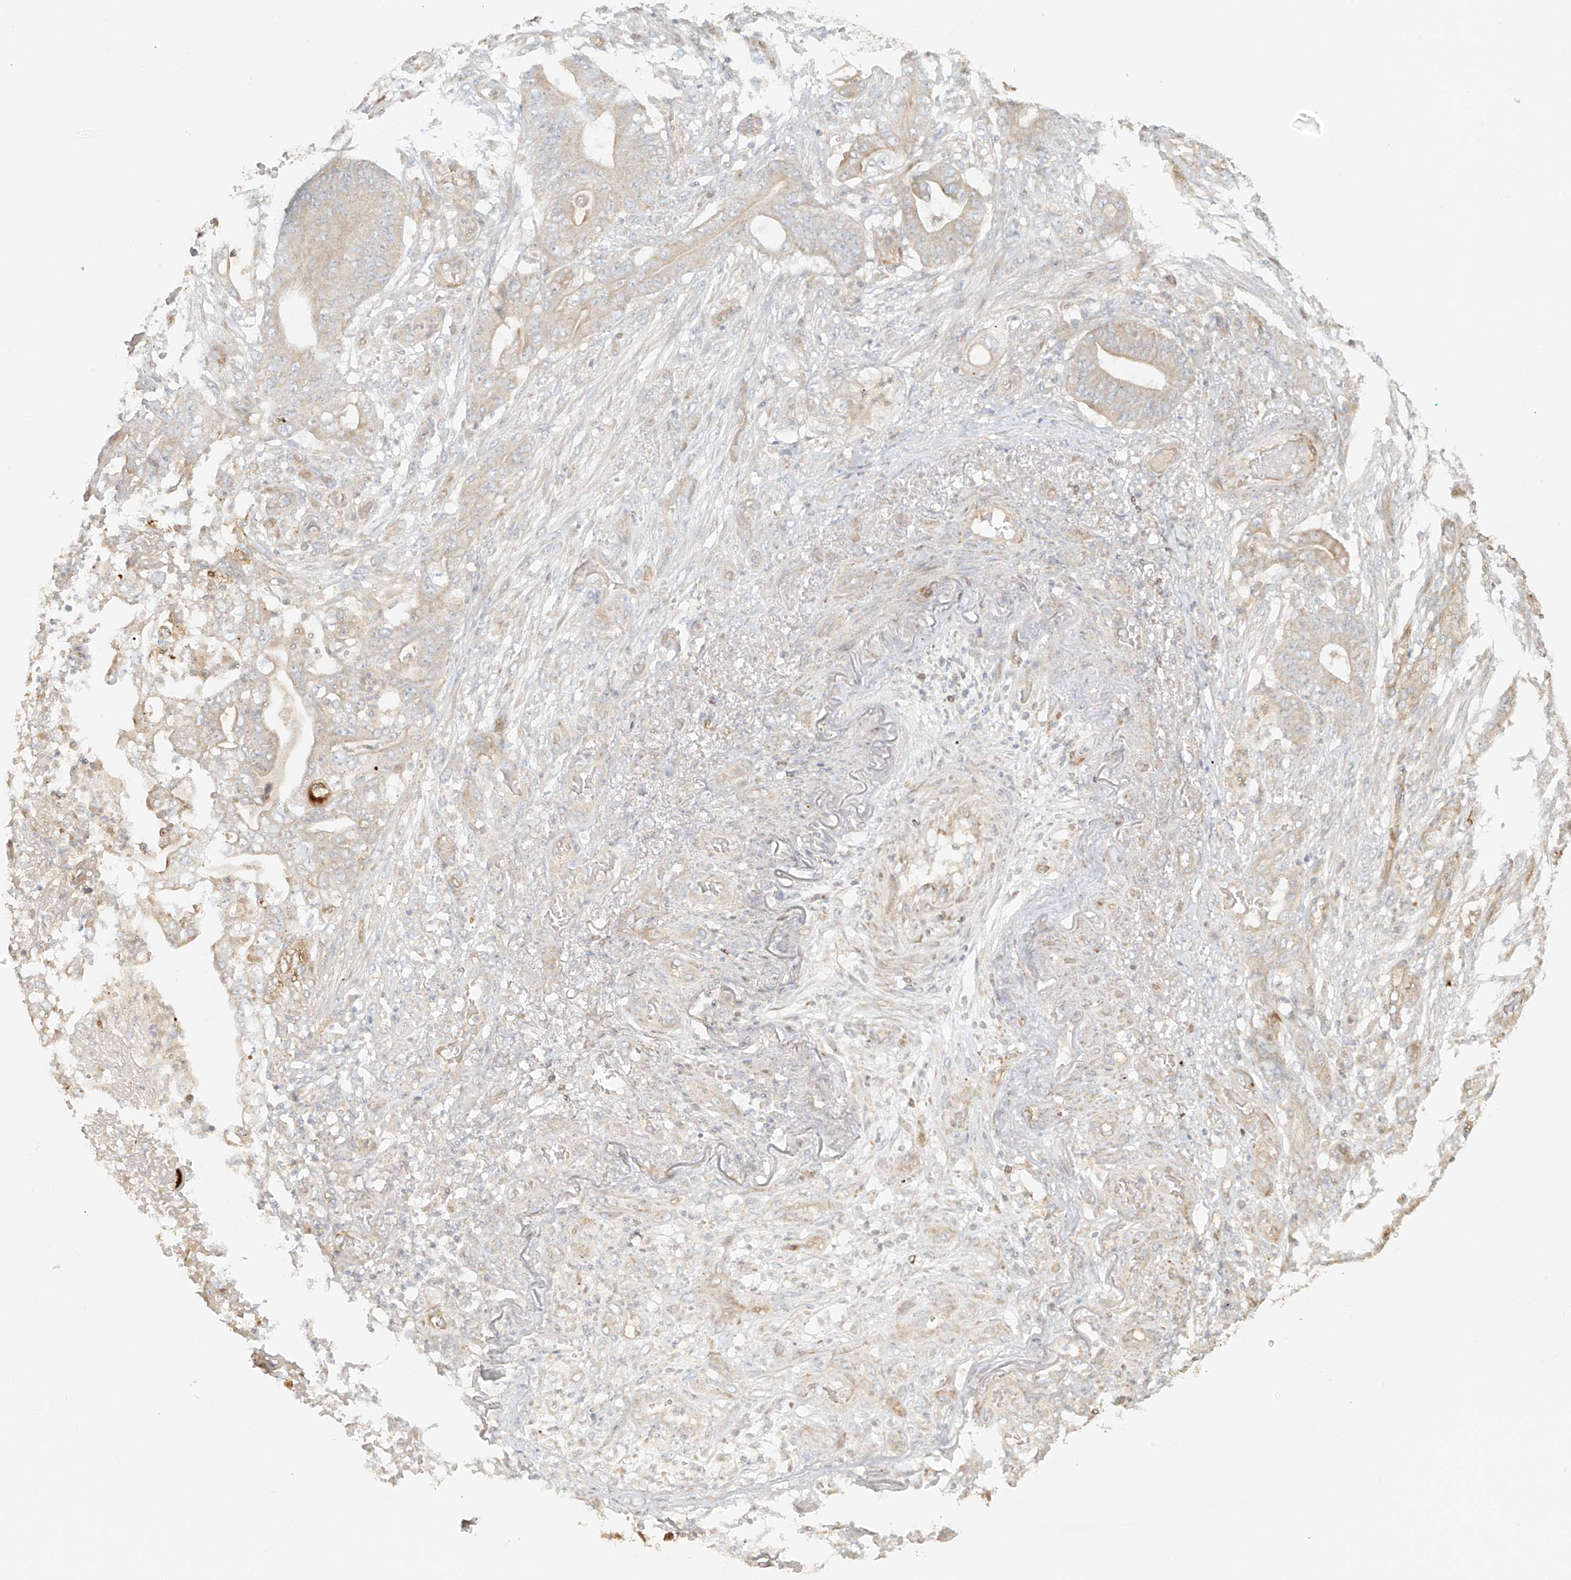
{"staining": {"intensity": "strong", "quantity": "<25%", "location": "cytoplasmic/membranous"}, "tissue": "stomach cancer", "cell_type": "Tumor cells", "image_type": "cancer", "snomed": [{"axis": "morphology", "description": "Adenocarcinoma, NOS"}, {"axis": "topography", "description": "Stomach"}], "caption": "The image reveals immunohistochemical staining of stomach adenocarcinoma. There is strong cytoplasmic/membranous expression is present in about <25% of tumor cells.", "gene": "MIPEP", "patient": {"sex": "female", "age": 73}}